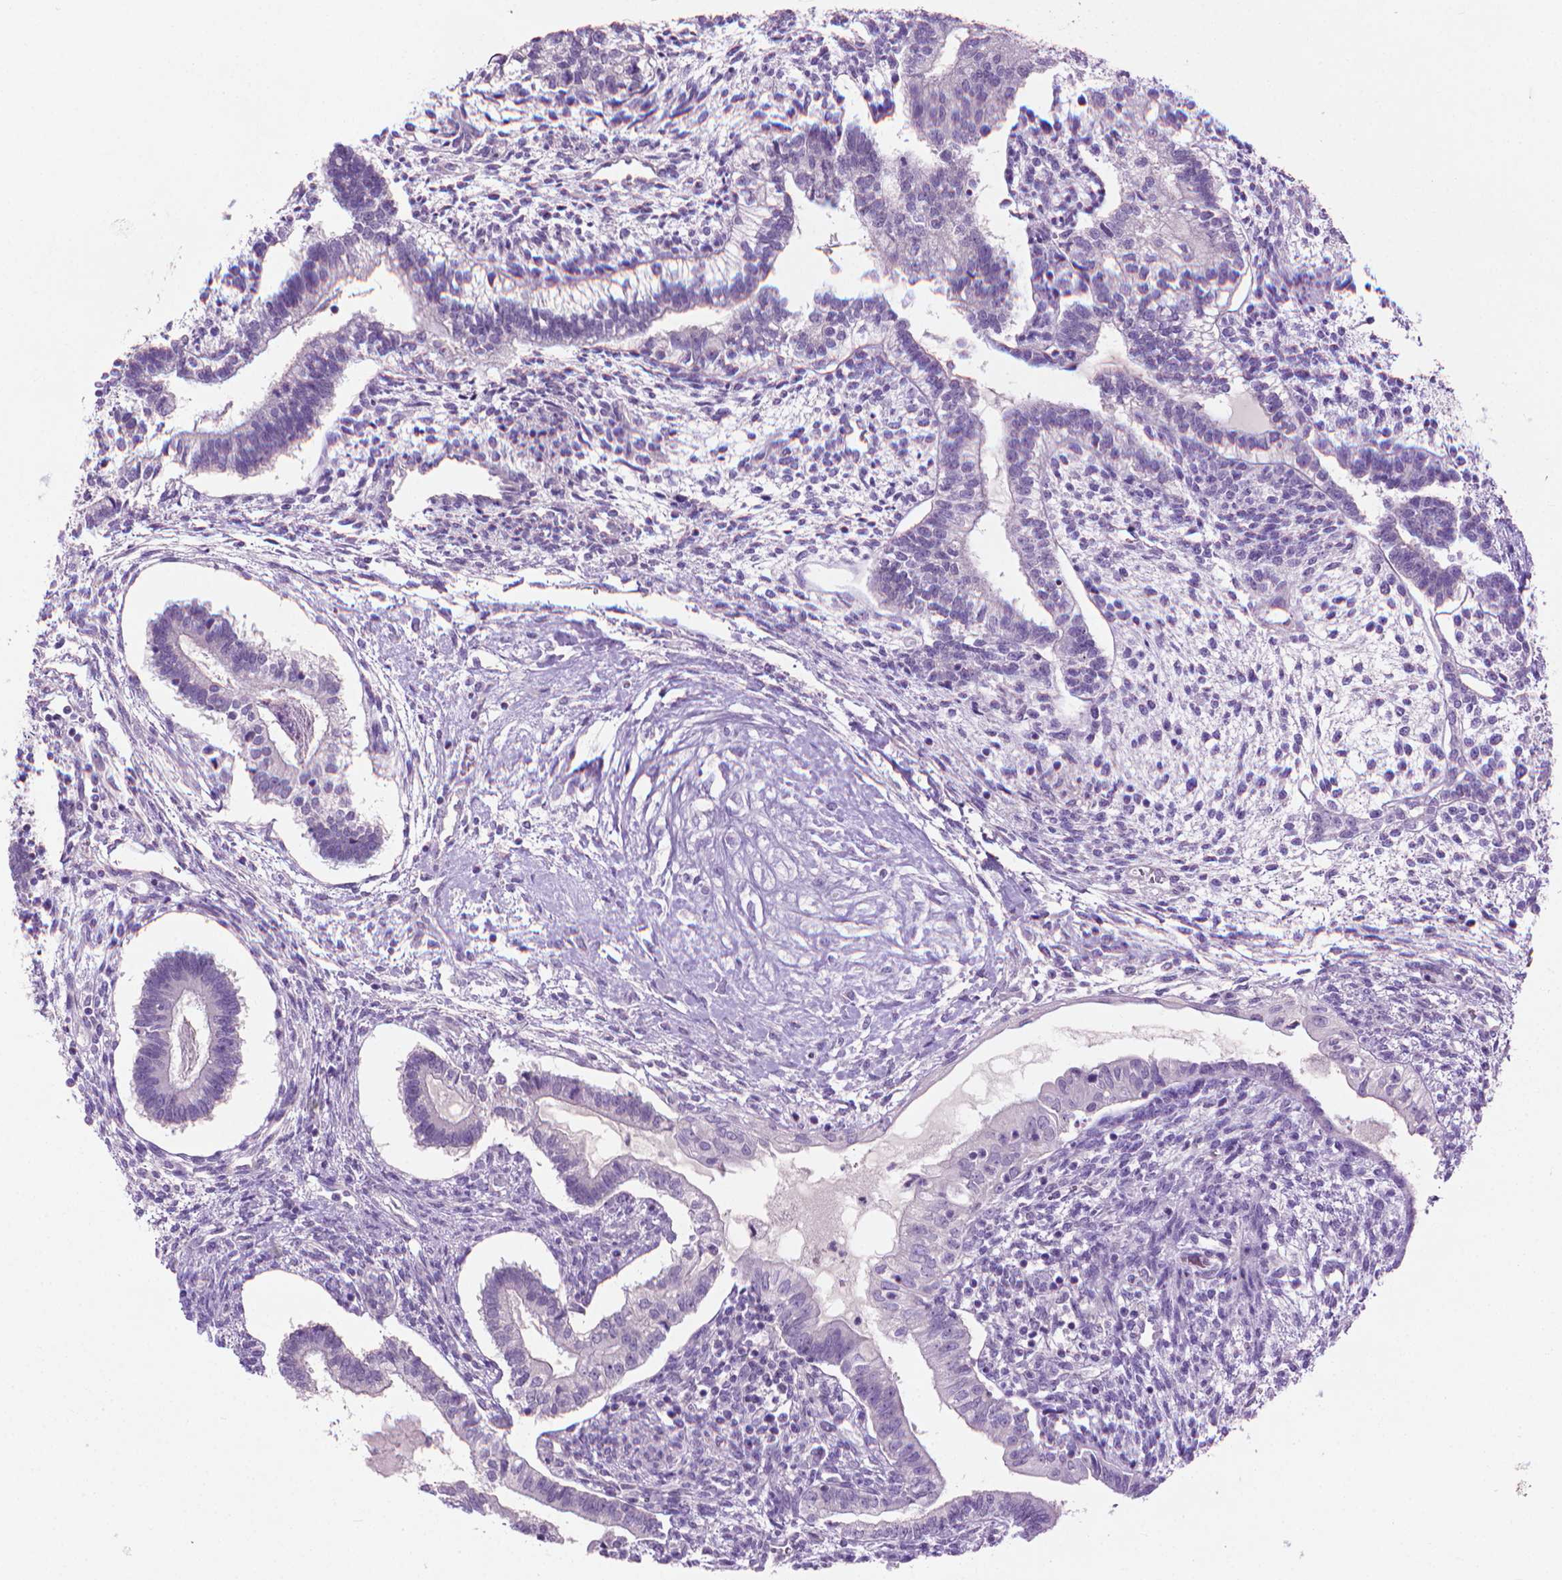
{"staining": {"intensity": "negative", "quantity": "none", "location": "none"}, "tissue": "testis cancer", "cell_type": "Tumor cells", "image_type": "cancer", "snomed": [{"axis": "morphology", "description": "Carcinoma, Embryonal, NOS"}, {"axis": "topography", "description": "Testis"}], "caption": "Immunohistochemistry histopathology image of neoplastic tissue: testis cancer (embryonal carcinoma) stained with DAB displays no significant protein positivity in tumor cells. (Brightfield microscopy of DAB immunohistochemistry at high magnification).", "gene": "KRT73", "patient": {"sex": "male", "age": 37}}